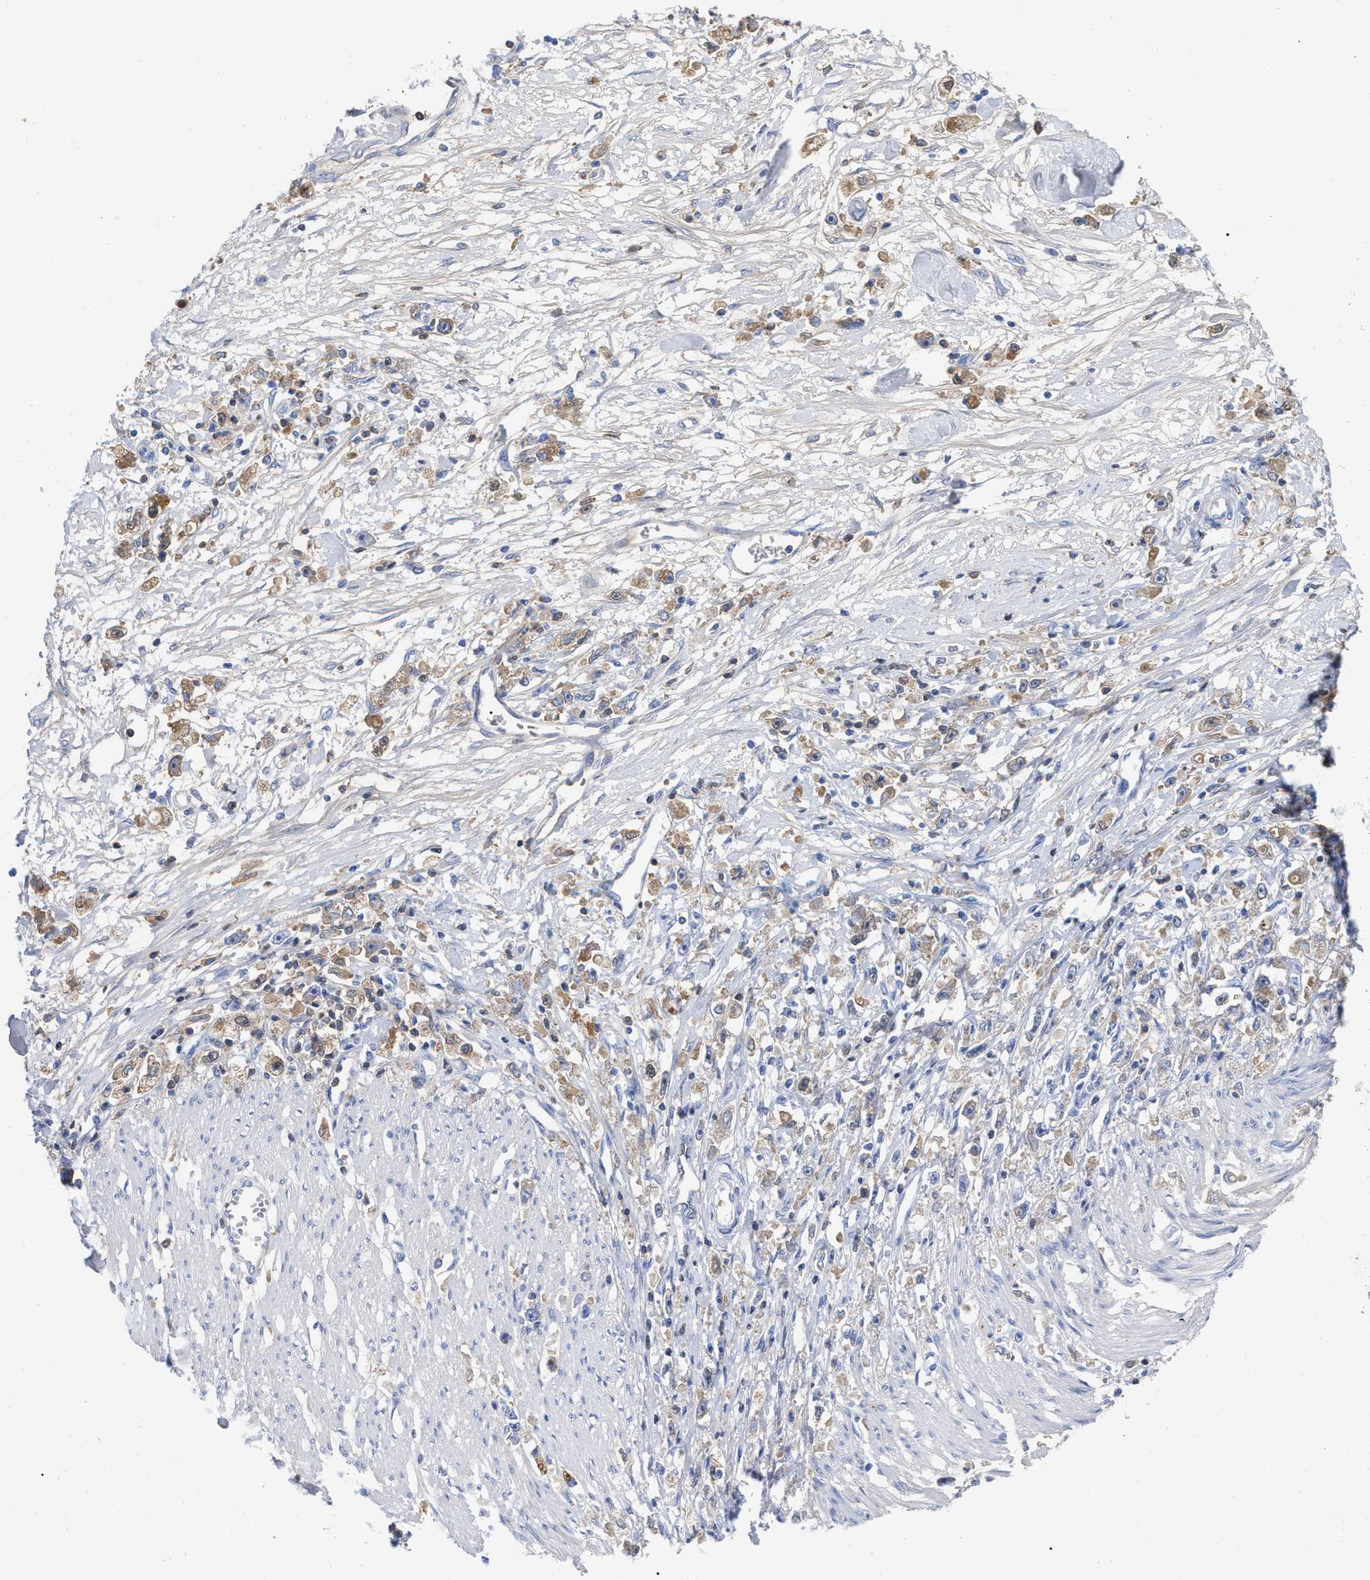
{"staining": {"intensity": "moderate", "quantity": ">75%", "location": "cytoplasmic/membranous"}, "tissue": "stomach cancer", "cell_type": "Tumor cells", "image_type": "cancer", "snomed": [{"axis": "morphology", "description": "Adenocarcinoma, NOS"}, {"axis": "topography", "description": "Stomach"}], "caption": "Protein staining of stomach cancer tissue reveals moderate cytoplasmic/membranous expression in about >75% of tumor cells. (Stains: DAB (3,3'-diaminobenzidine) in brown, nuclei in blue, Microscopy: brightfield microscopy at high magnification).", "gene": "IGHV5-51", "patient": {"sex": "female", "age": 59}}